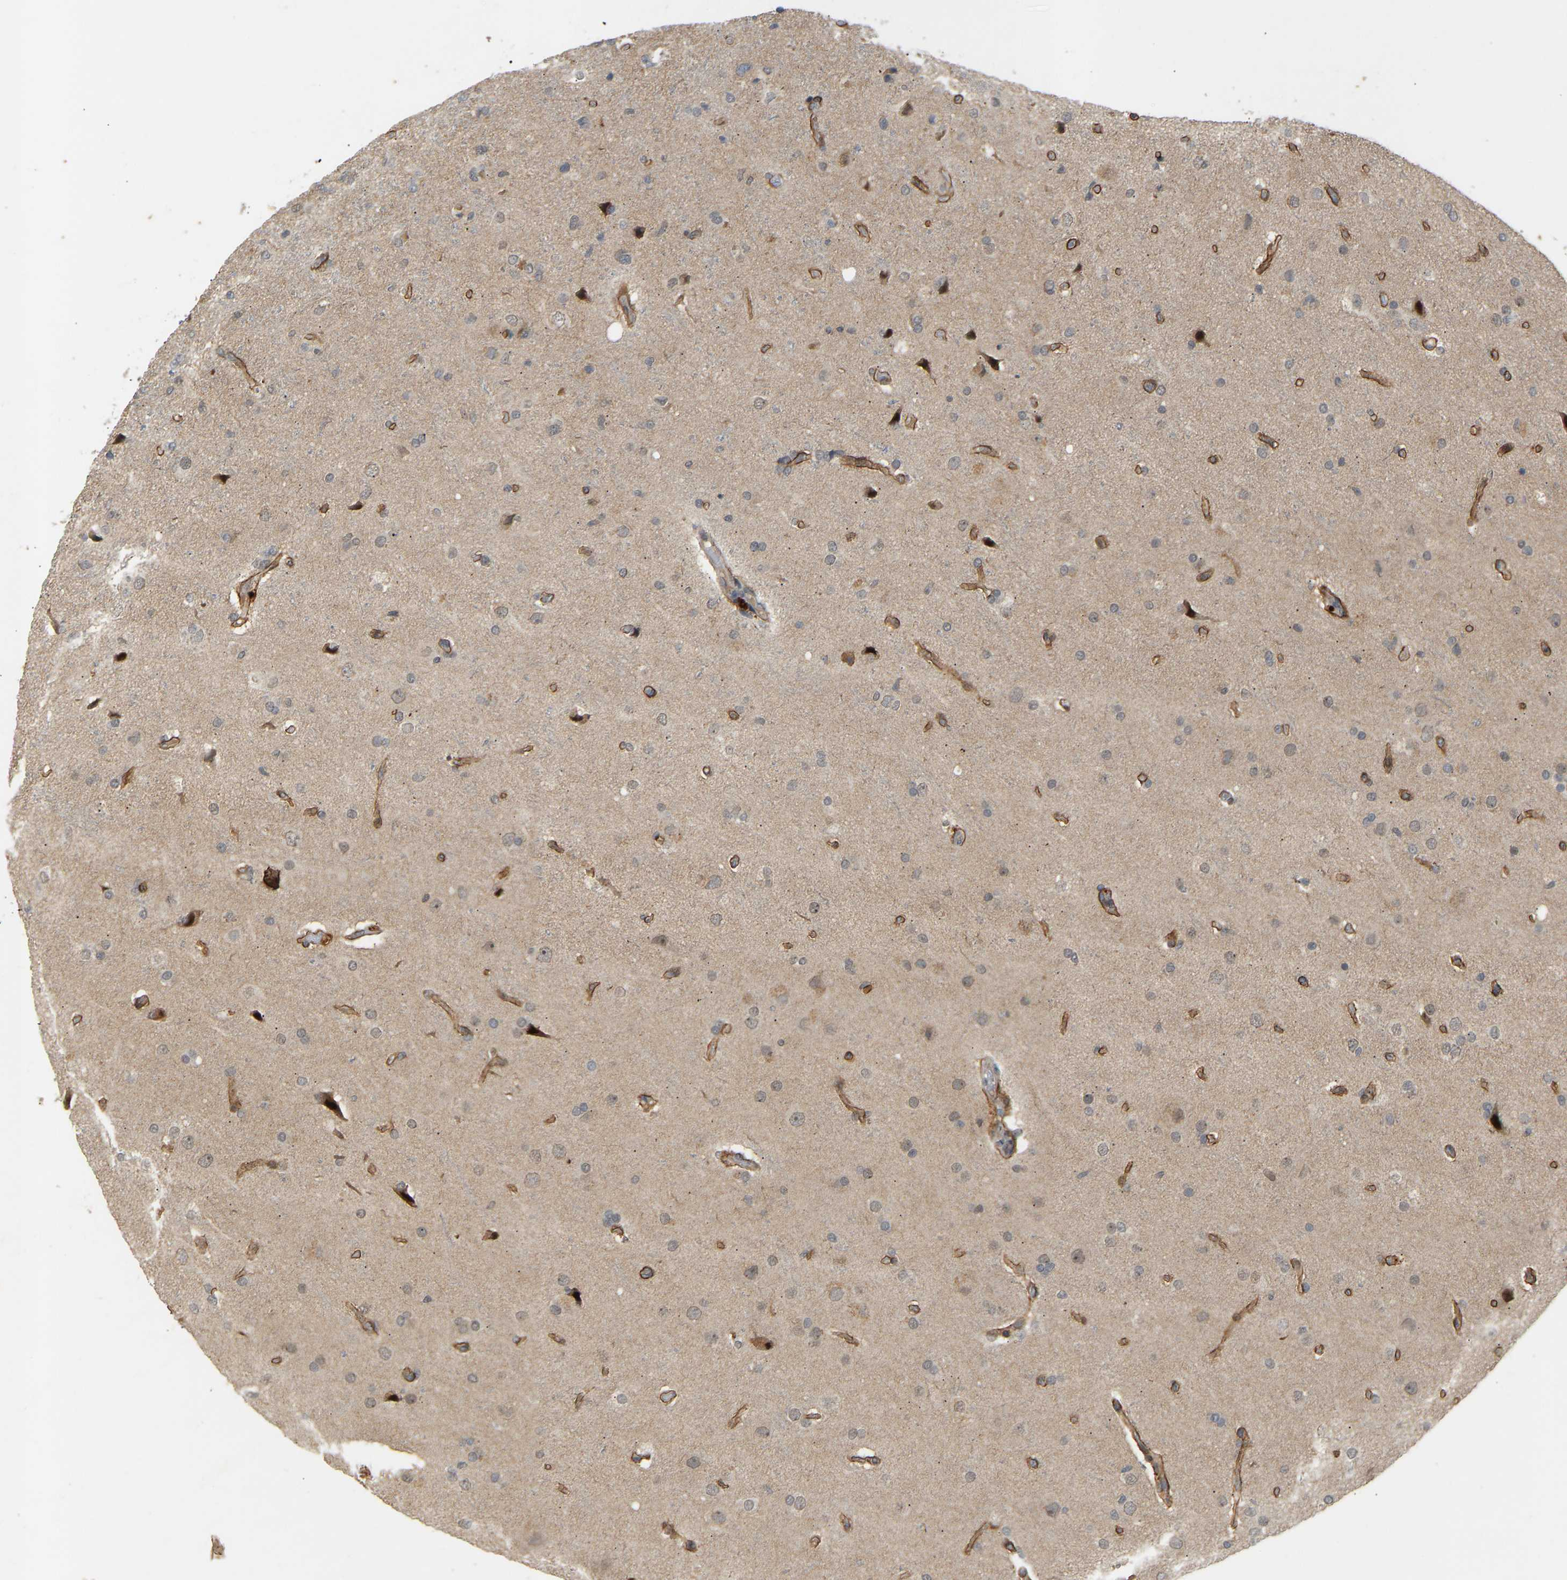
{"staining": {"intensity": "moderate", "quantity": "25%-75%", "location": "nuclear"}, "tissue": "glioma", "cell_type": "Tumor cells", "image_type": "cancer", "snomed": [{"axis": "morphology", "description": "Glioma, malignant, High grade"}, {"axis": "topography", "description": "Brain"}], "caption": "Immunohistochemistry (IHC) of human malignant glioma (high-grade) displays medium levels of moderate nuclear expression in approximately 25%-75% of tumor cells. The staining was performed using DAB (3,3'-diaminobenzidine), with brown indicating positive protein expression. Nuclei are stained blue with hematoxylin.", "gene": "PTPN4", "patient": {"sex": "female", "age": 58}}